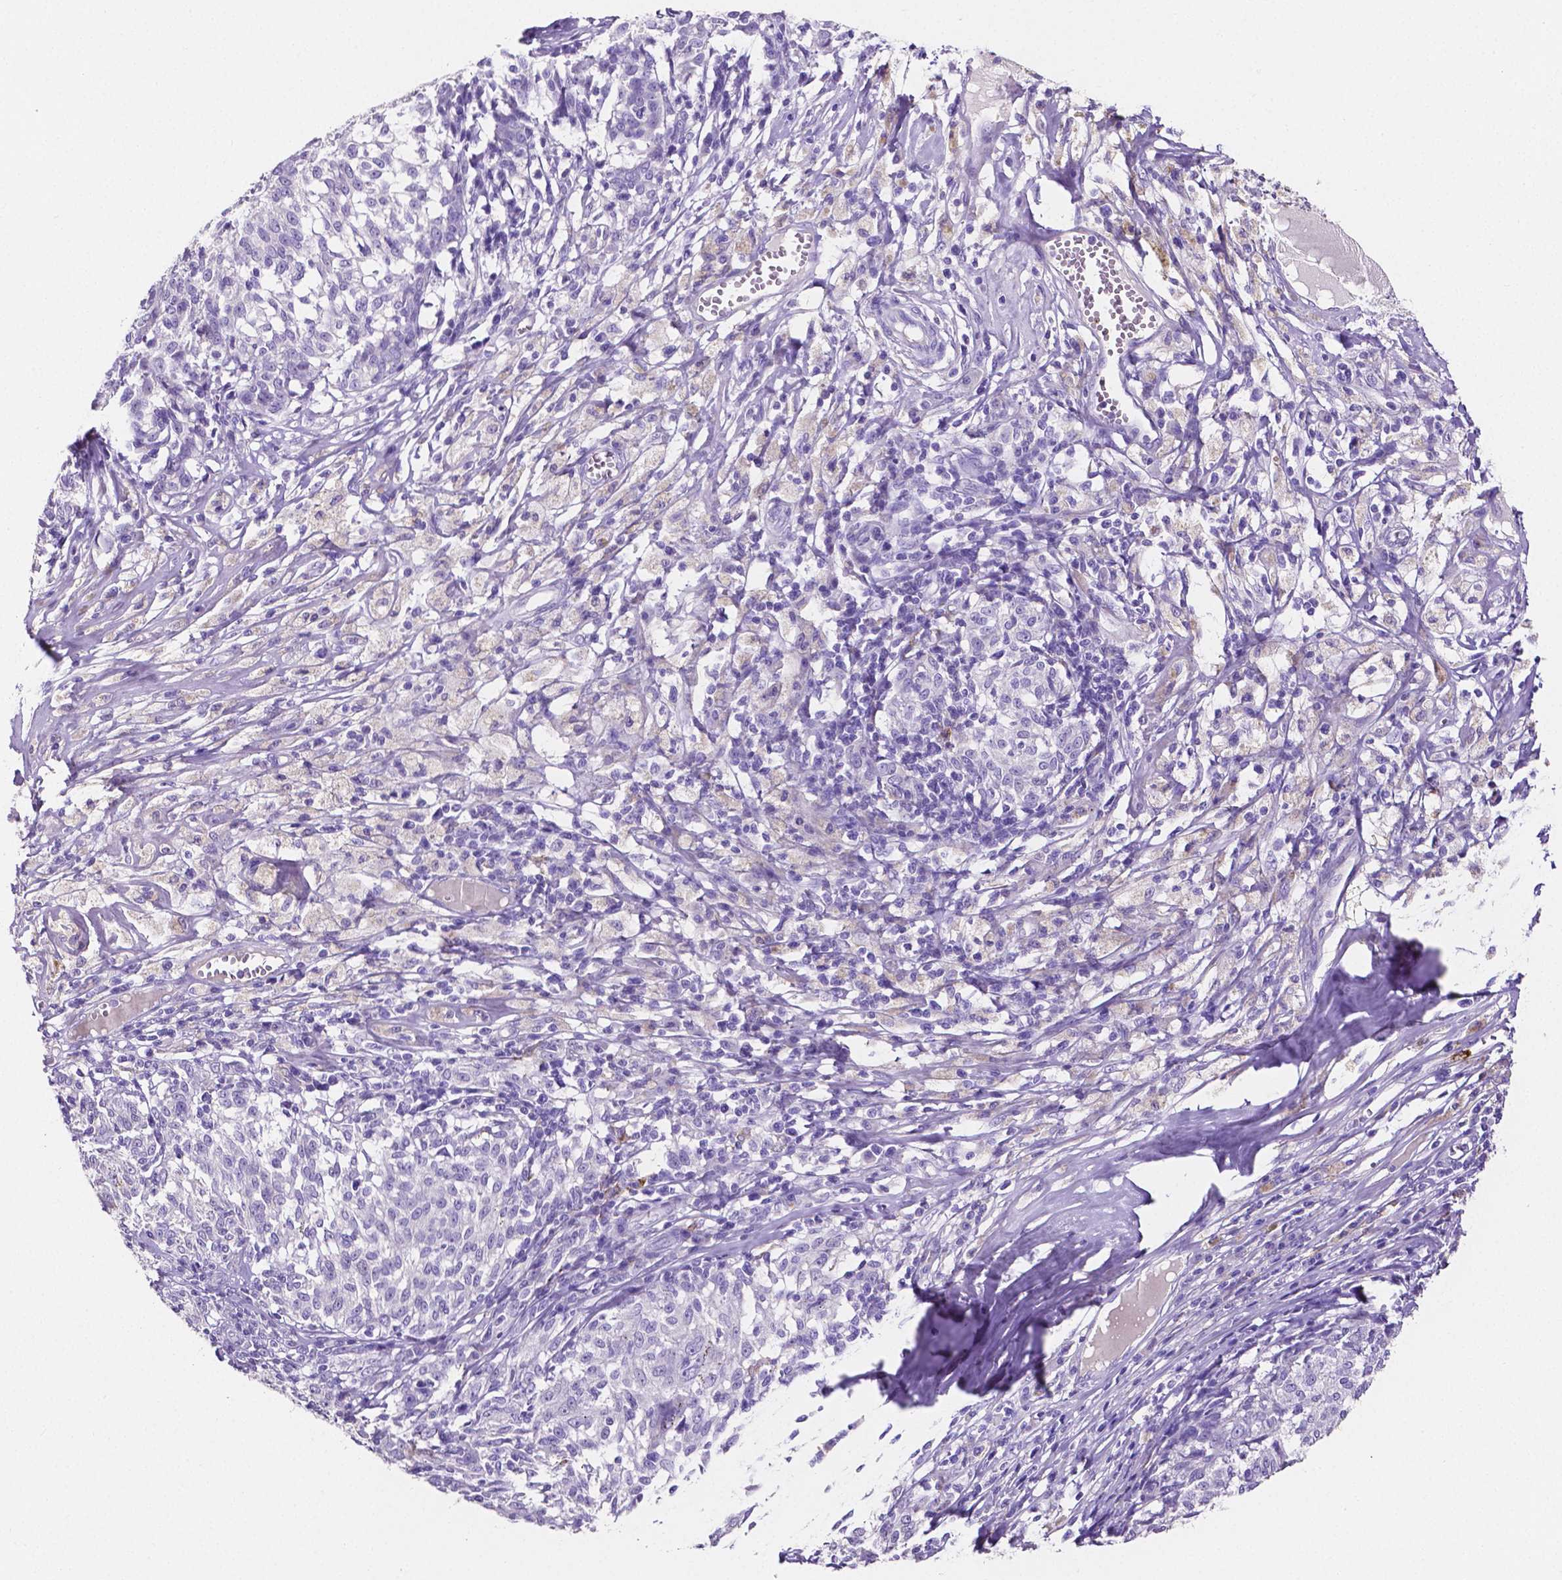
{"staining": {"intensity": "negative", "quantity": "none", "location": "none"}, "tissue": "melanoma", "cell_type": "Tumor cells", "image_type": "cancer", "snomed": [{"axis": "morphology", "description": "Malignant melanoma, NOS"}, {"axis": "topography", "description": "Skin"}], "caption": "The photomicrograph exhibits no significant positivity in tumor cells of melanoma.", "gene": "MMP9", "patient": {"sex": "female", "age": 72}}